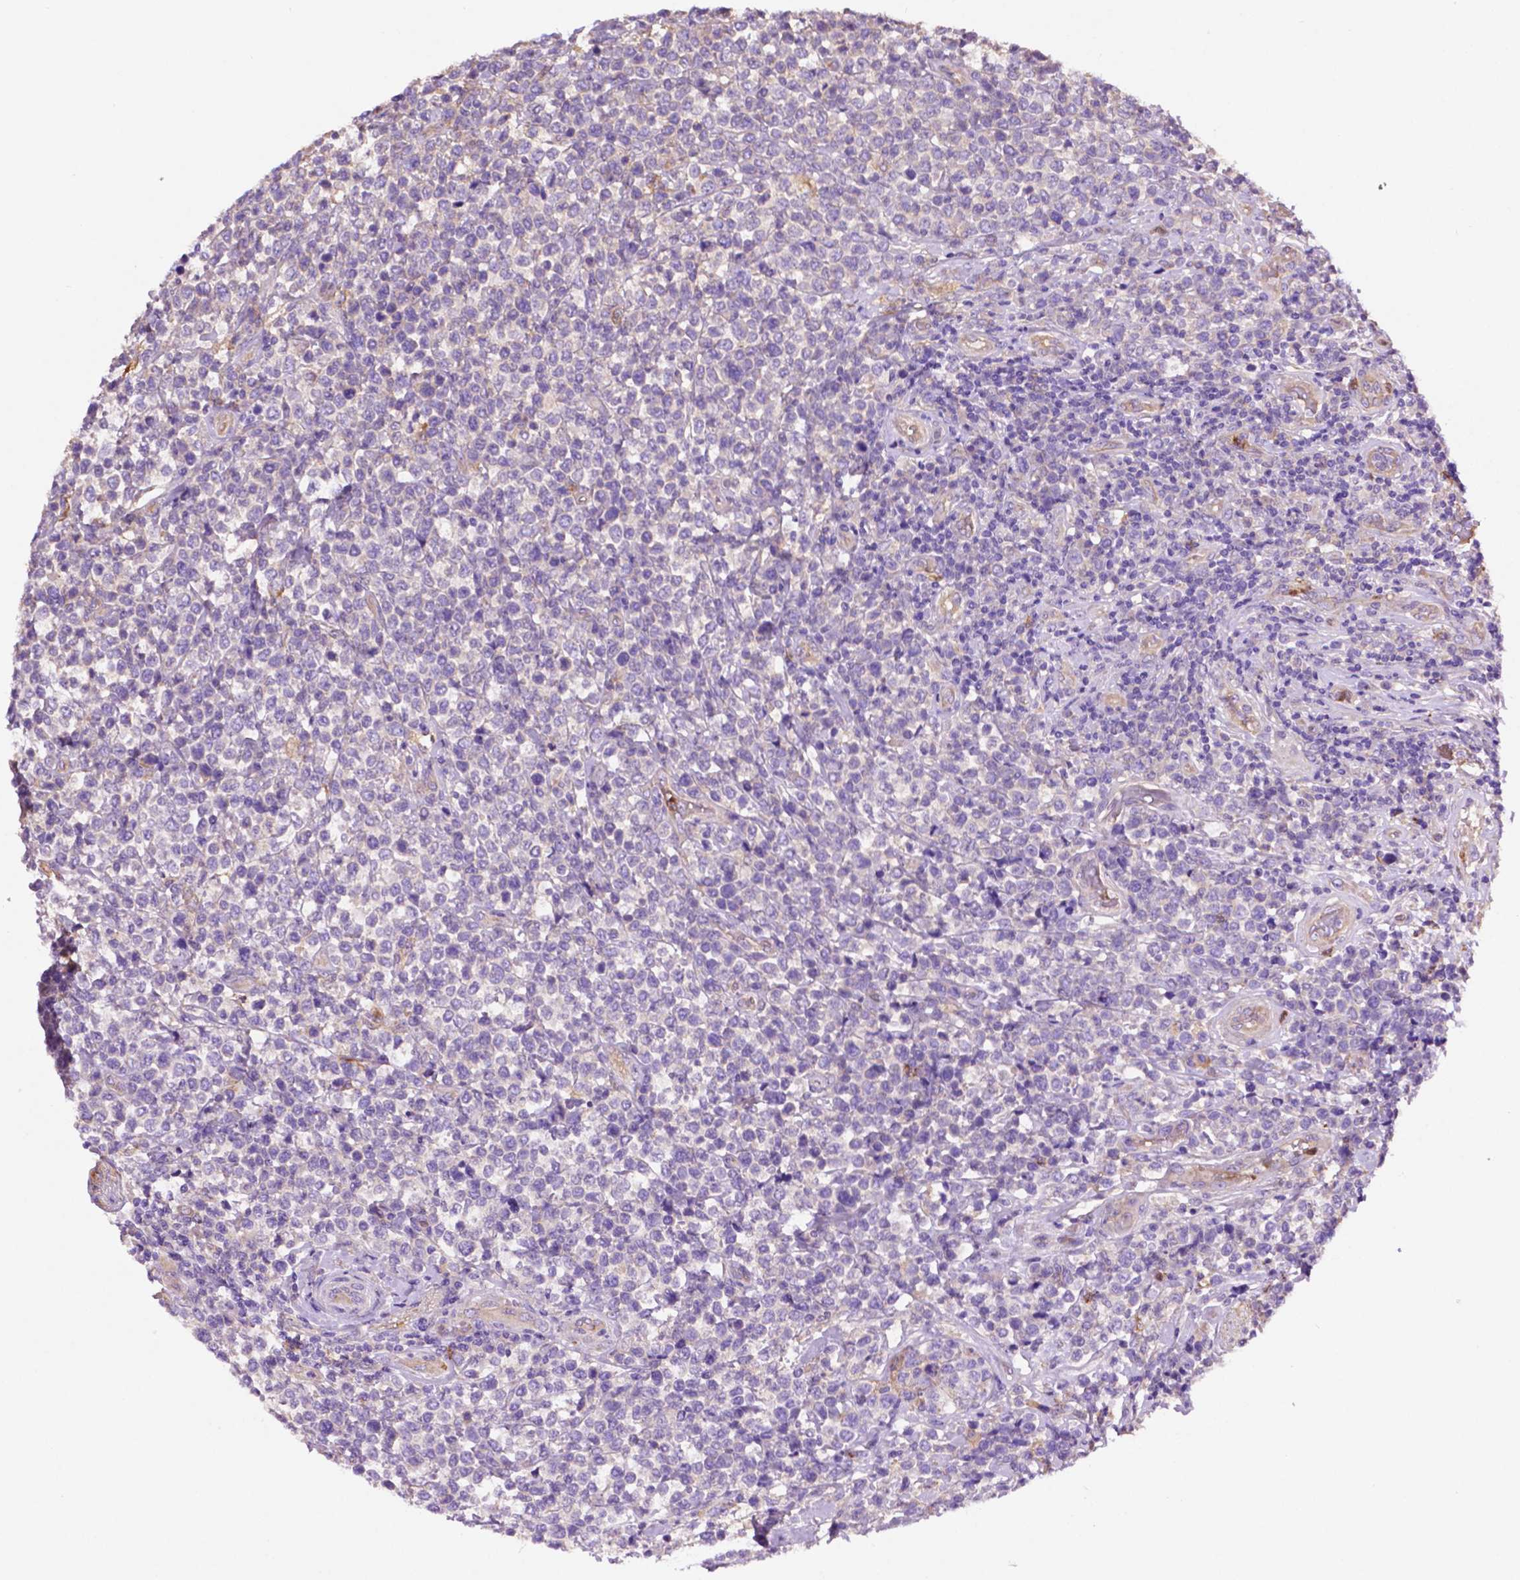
{"staining": {"intensity": "negative", "quantity": "none", "location": "none"}, "tissue": "lymphoma", "cell_type": "Tumor cells", "image_type": "cancer", "snomed": [{"axis": "morphology", "description": "Malignant lymphoma, non-Hodgkin's type, High grade"}, {"axis": "topography", "description": "Soft tissue"}], "caption": "An image of human malignant lymphoma, non-Hodgkin's type (high-grade) is negative for staining in tumor cells.", "gene": "GDPD5", "patient": {"sex": "female", "age": 56}}